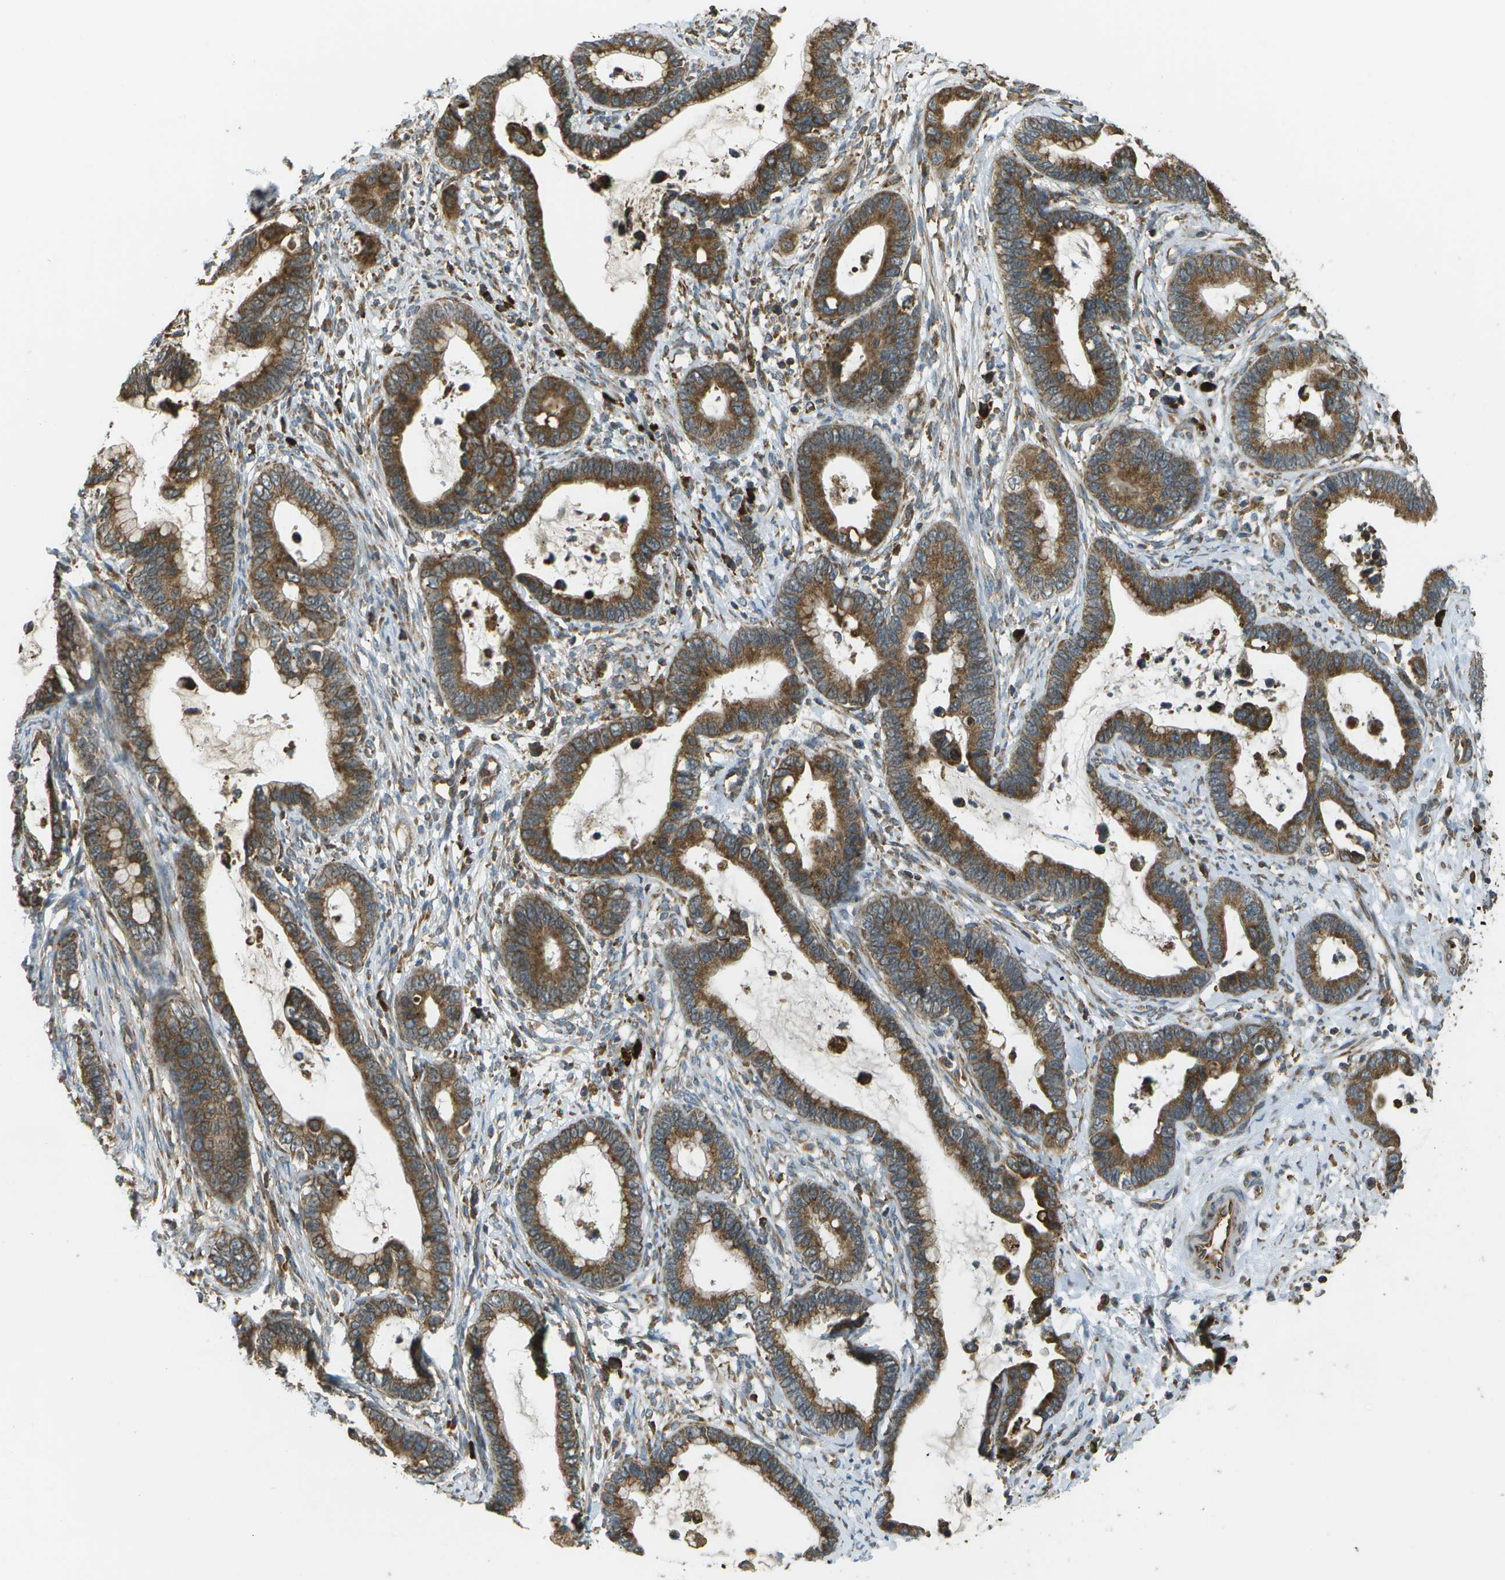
{"staining": {"intensity": "strong", "quantity": ">75%", "location": "cytoplasmic/membranous"}, "tissue": "cervical cancer", "cell_type": "Tumor cells", "image_type": "cancer", "snomed": [{"axis": "morphology", "description": "Adenocarcinoma, NOS"}, {"axis": "topography", "description": "Cervix"}], "caption": "An image of adenocarcinoma (cervical) stained for a protein demonstrates strong cytoplasmic/membranous brown staining in tumor cells.", "gene": "USP30", "patient": {"sex": "female", "age": 44}}